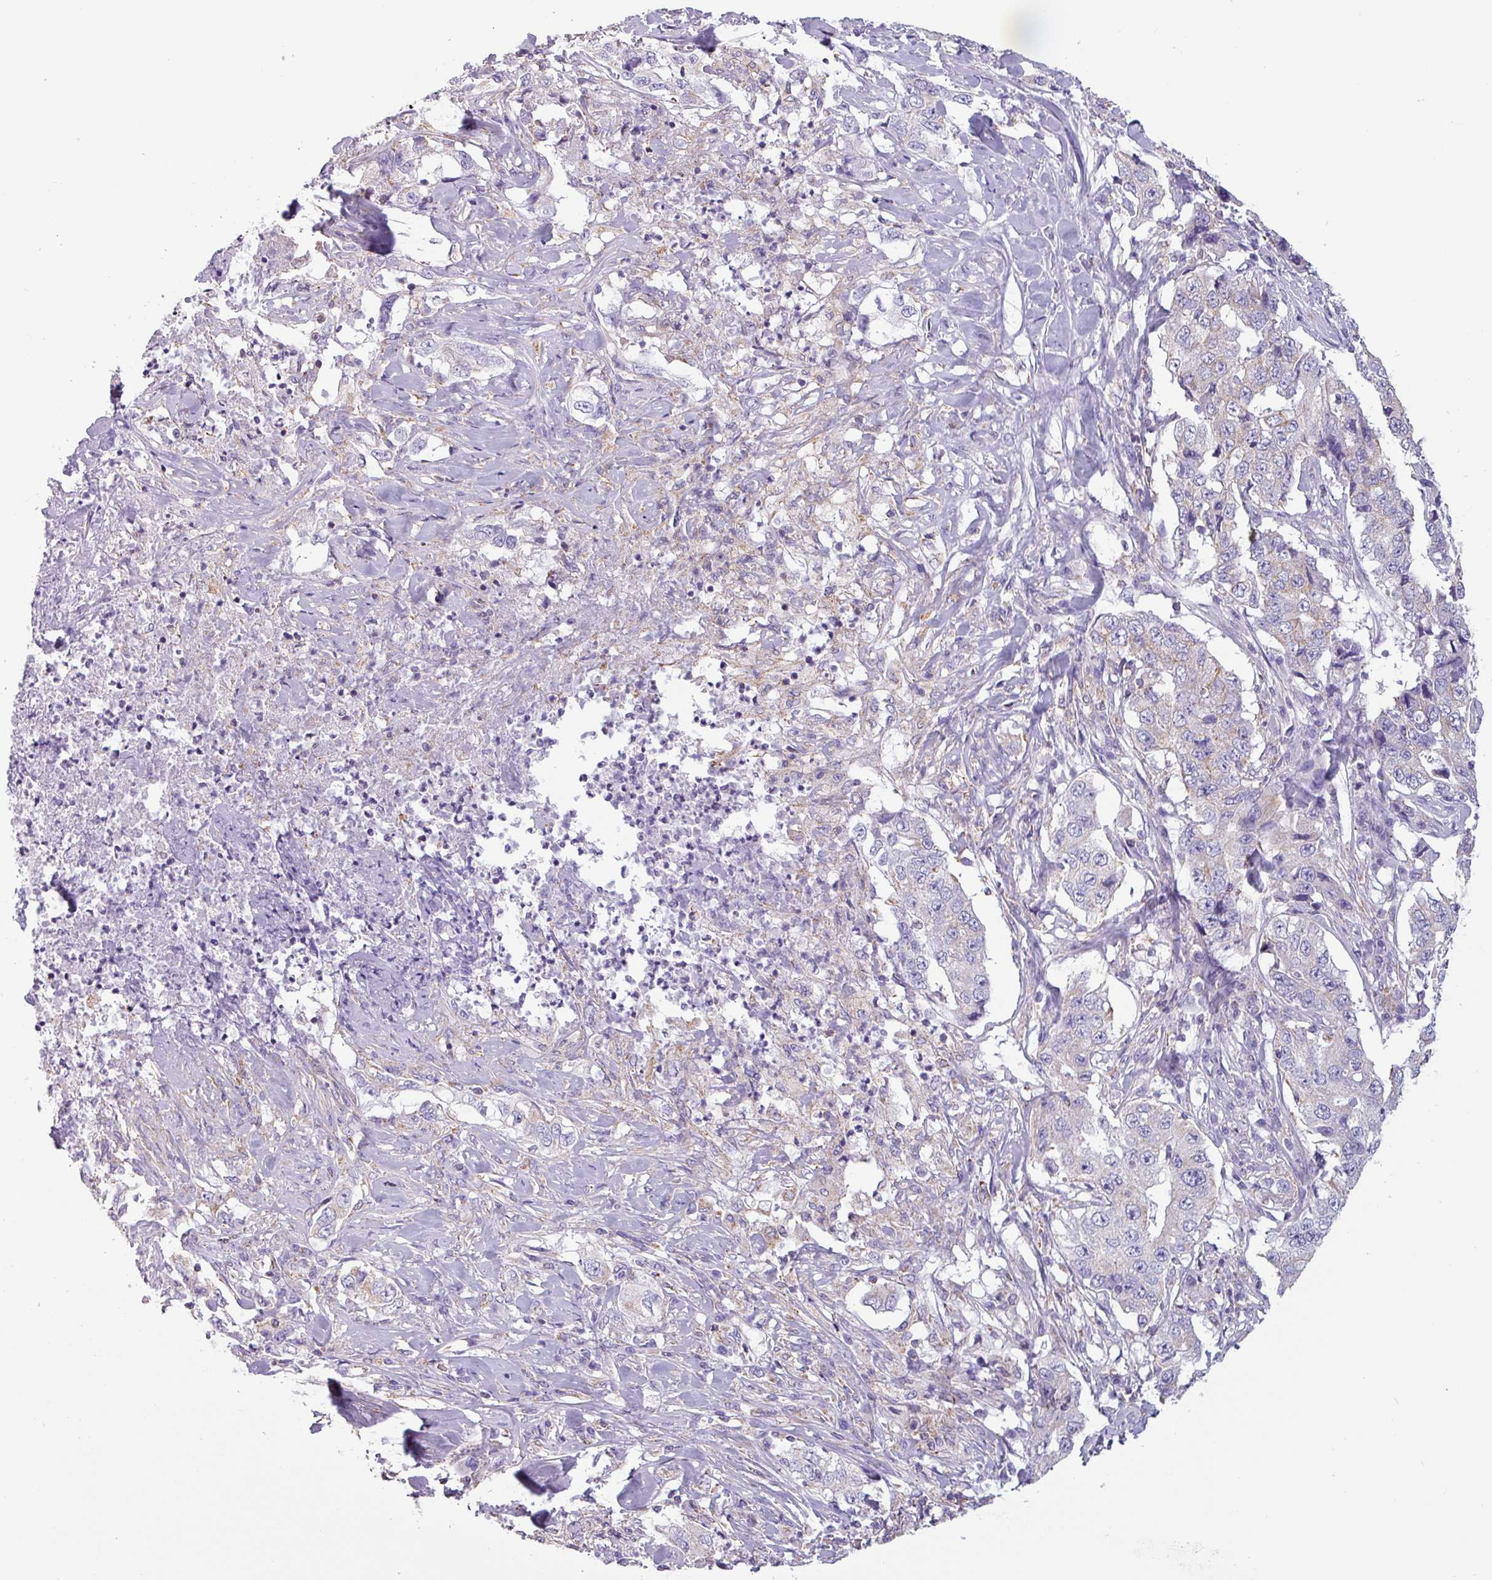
{"staining": {"intensity": "negative", "quantity": "none", "location": "none"}, "tissue": "lung cancer", "cell_type": "Tumor cells", "image_type": "cancer", "snomed": [{"axis": "morphology", "description": "Adenocarcinoma, NOS"}, {"axis": "topography", "description": "Lung"}], "caption": "IHC micrograph of human lung cancer (adenocarcinoma) stained for a protein (brown), which exhibits no staining in tumor cells.", "gene": "CAMK1", "patient": {"sex": "female", "age": 51}}